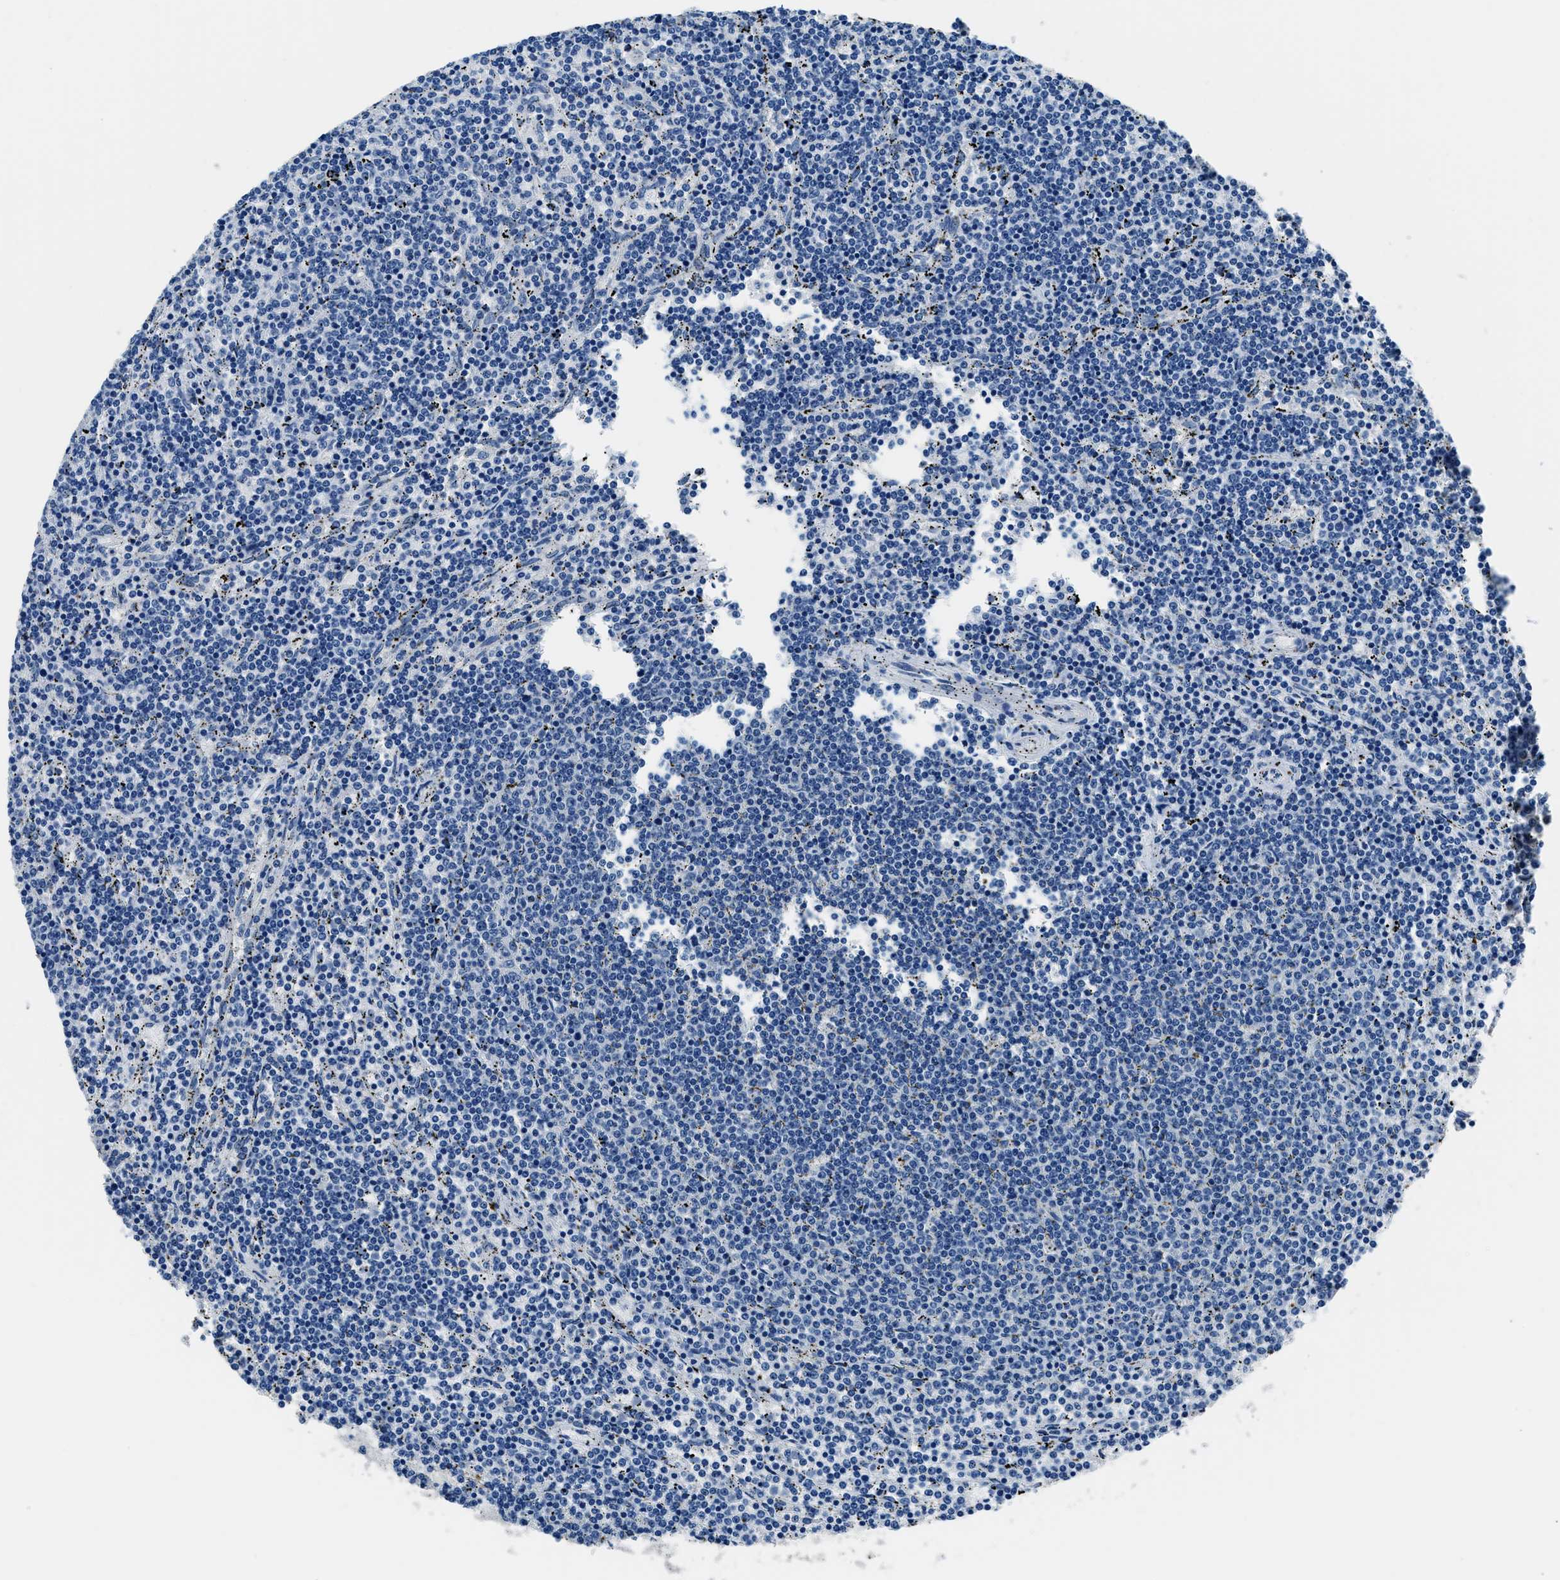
{"staining": {"intensity": "negative", "quantity": "none", "location": "none"}, "tissue": "lymphoma", "cell_type": "Tumor cells", "image_type": "cancer", "snomed": [{"axis": "morphology", "description": "Malignant lymphoma, non-Hodgkin's type, Low grade"}, {"axis": "topography", "description": "Spleen"}], "caption": "Immunohistochemical staining of lymphoma shows no significant expression in tumor cells.", "gene": "GJA3", "patient": {"sex": "female", "age": 50}}